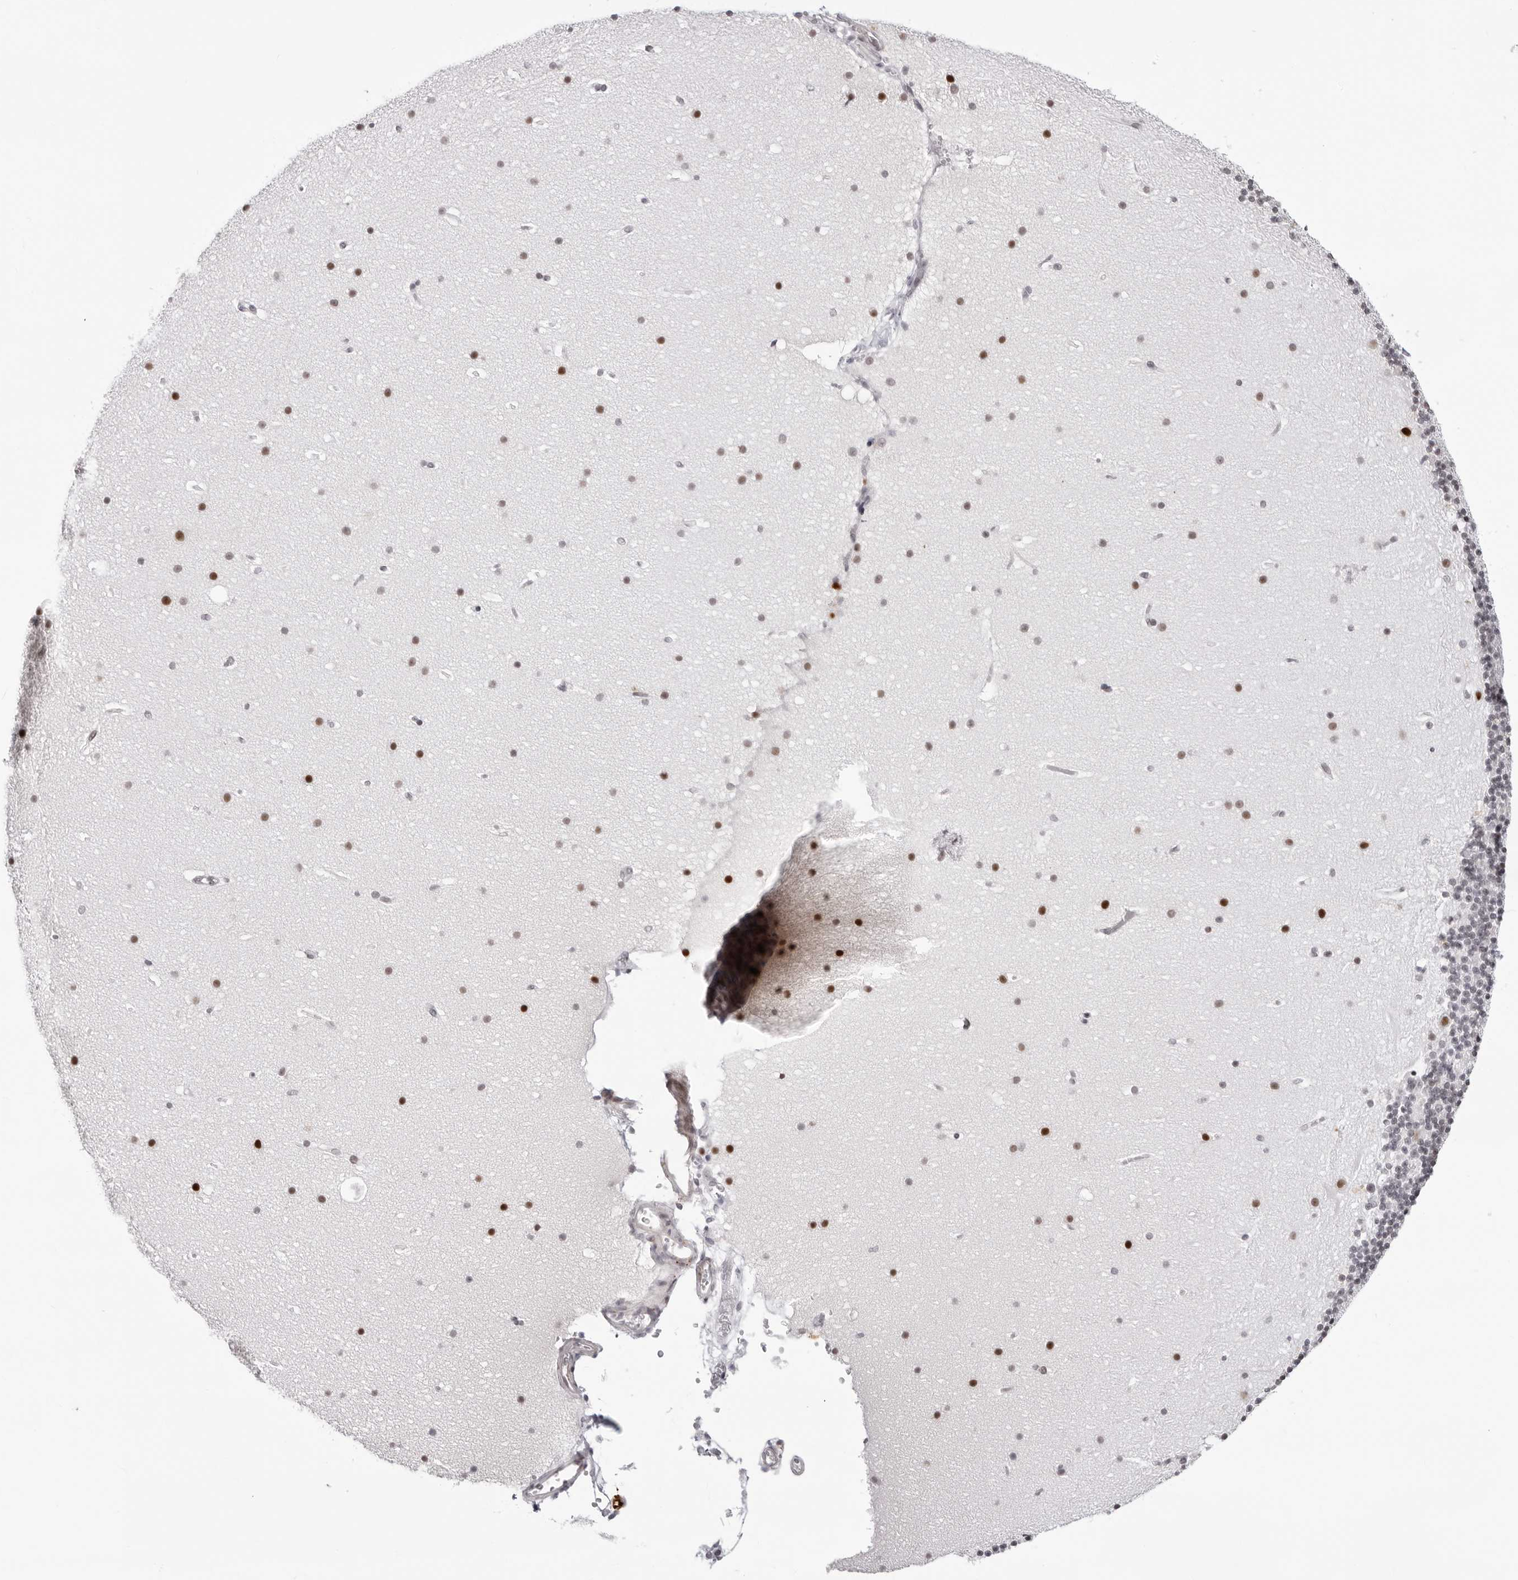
{"staining": {"intensity": "weak", "quantity": "<25%", "location": "nuclear"}, "tissue": "cerebellum", "cell_type": "Cells in granular layer", "image_type": "normal", "snomed": [{"axis": "morphology", "description": "Normal tissue, NOS"}, {"axis": "topography", "description": "Cerebellum"}], "caption": "An IHC histopathology image of benign cerebellum is shown. There is no staining in cells in granular layer of cerebellum. The staining was performed using DAB (3,3'-diaminobenzidine) to visualize the protein expression in brown, while the nuclei were stained in blue with hematoxylin (Magnification: 20x).", "gene": "NTPCR", "patient": {"sex": "male", "age": 57}}